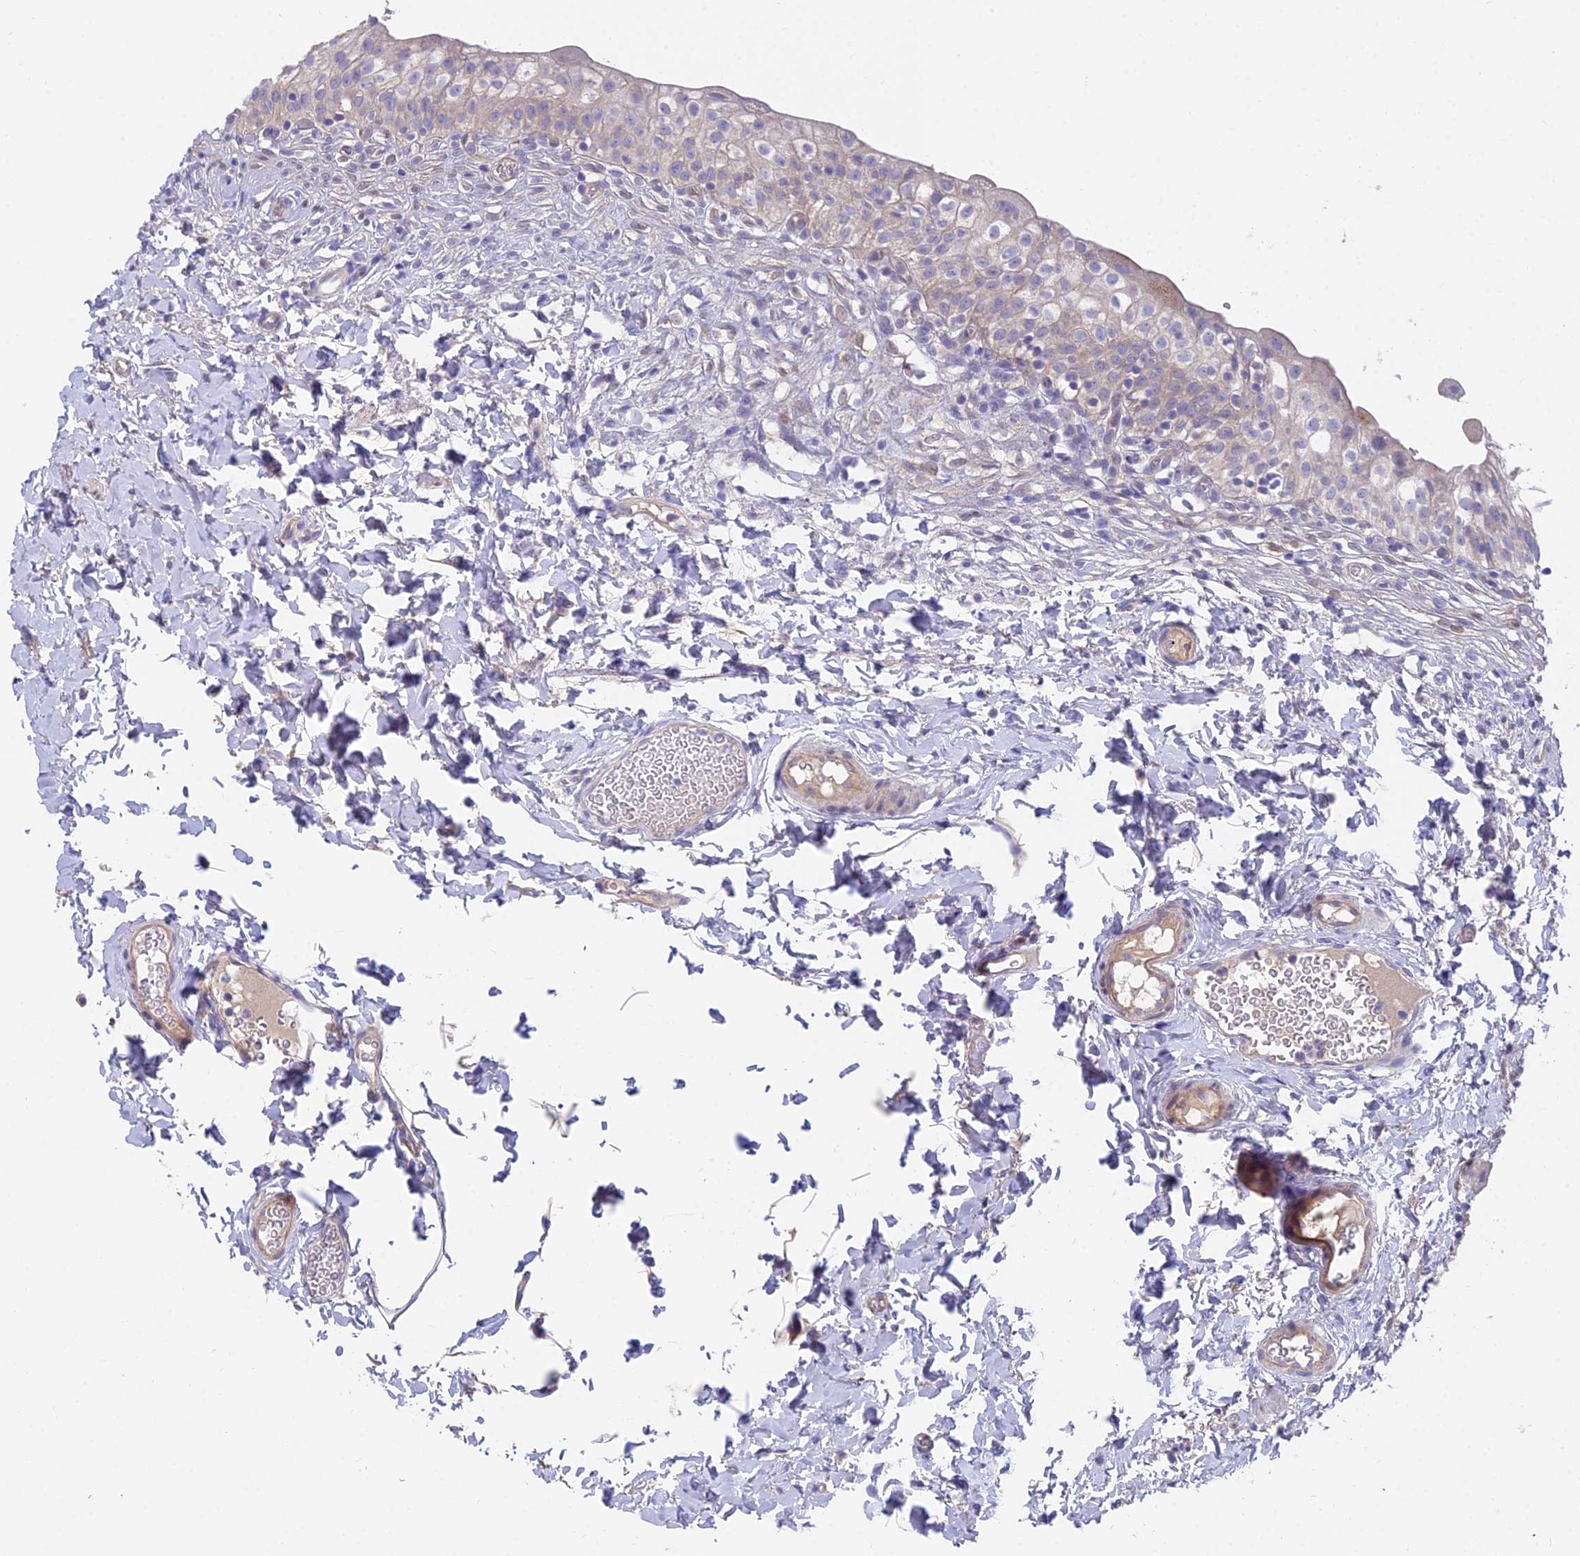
{"staining": {"intensity": "weak", "quantity": "<25%", "location": "cytoplasmic/membranous"}, "tissue": "urinary bladder", "cell_type": "Urothelial cells", "image_type": "normal", "snomed": [{"axis": "morphology", "description": "Normal tissue, NOS"}, {"axis": "topography", "description": "Urinary bladder"}], "caption": "The image exhibits no significant expression in urothelial cells of urinary bladder.", "gene": "FAM168B", "patient": {"sex": "male", "age": 55}}